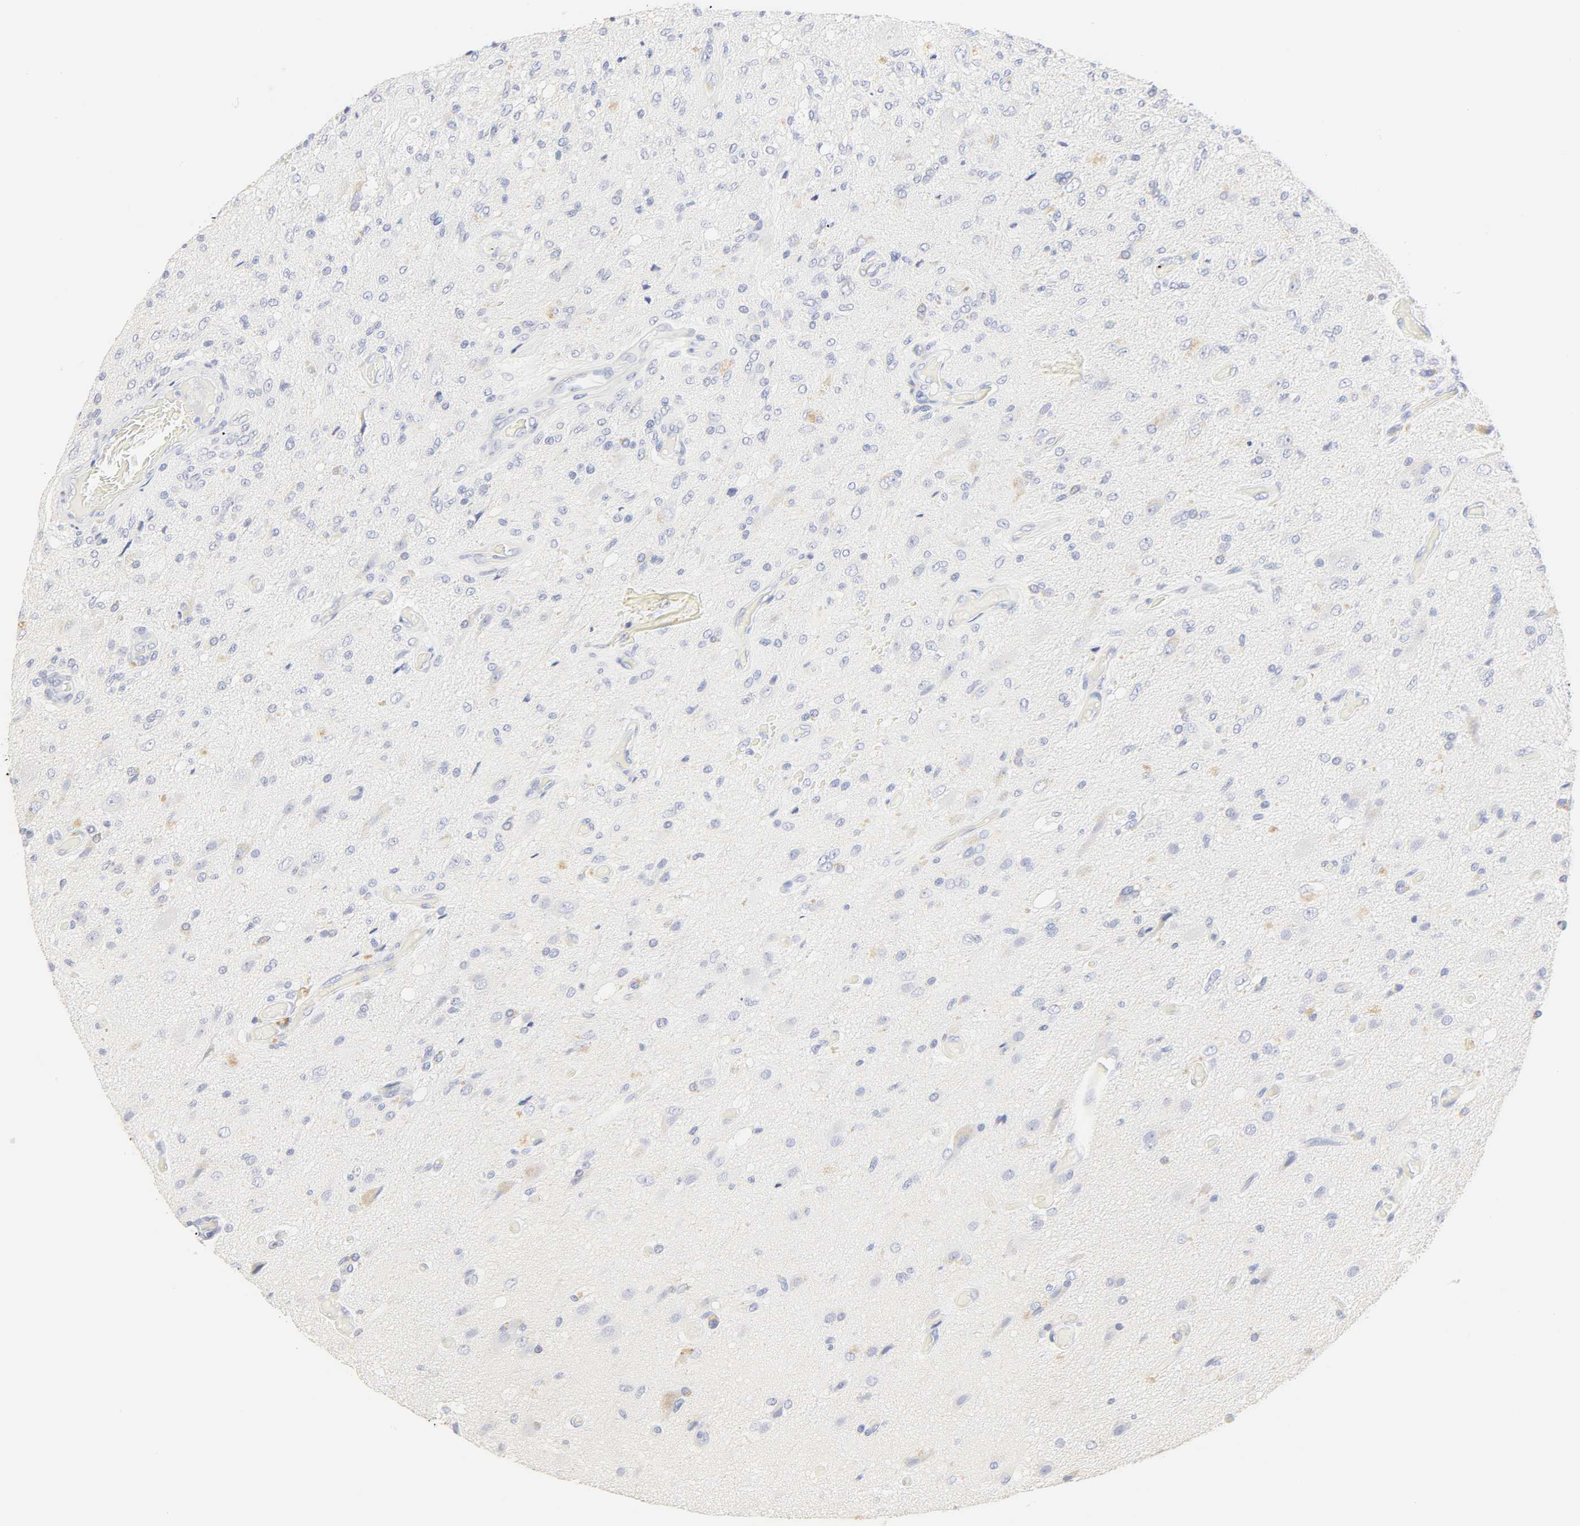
{"staining": {"intensity": "negative", "quantity": "none", "location": "none"}, "tissue": "glioma", "cell_type": "Tumor cells", "image_type": "cancer", "snomed": [{"axis": "morphology", "description": "Normal tissue, NOS"}, {"axis": "morphology", "description": "Glioma, malignant, High grade"}, {"axis": "topography", "description": "Cerebral cortex"}], "caption": "Immunohistochemistry histopathology image of glioma stained for a protein (brown), which shows no positivity in tumor cells.", "gene": "SLCO1B3", "patient": {"sex": "male", "age": 77}}